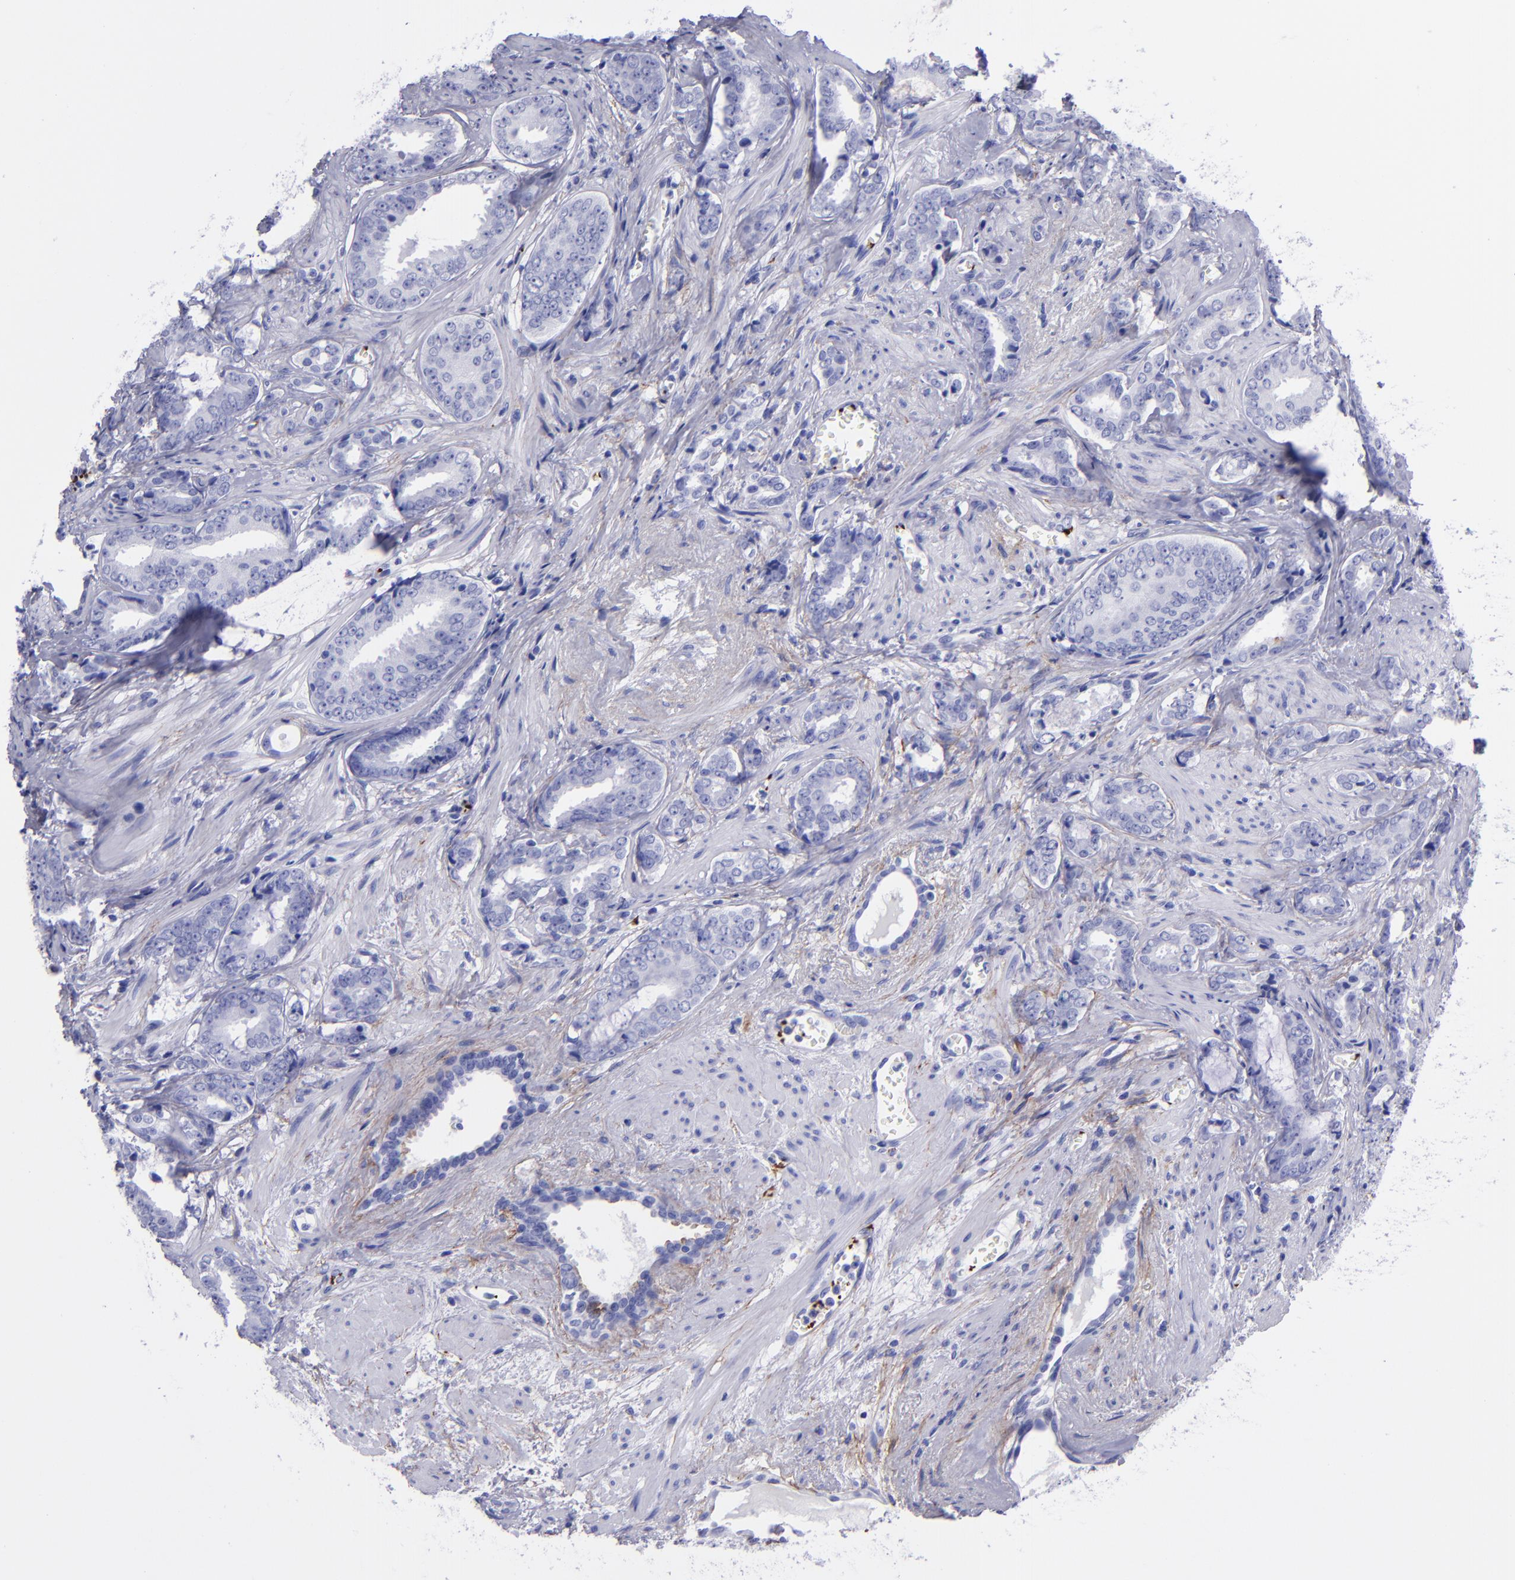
{"staining": {"intensity": "negative", "quantity": "none", "location": "none"}, "tissue": "prostate cancer", "cell_type": "Tumor cells", "image_type": "cancer", "snomed": [{"axis": "morphology", "description": "Adenocarcinoma, Medium grade"}, {"axis": "topography", "description": "Prostate"}], "caption": "Immunohistochemistry (IHC) image of human prostate cancer (medium-grade adenocarcinoma) stained for a protein (brown), which reveals no positivity in tumor cells.", "gene": "EFCAB13", "patient": {"sex": "male", "age": 79}}